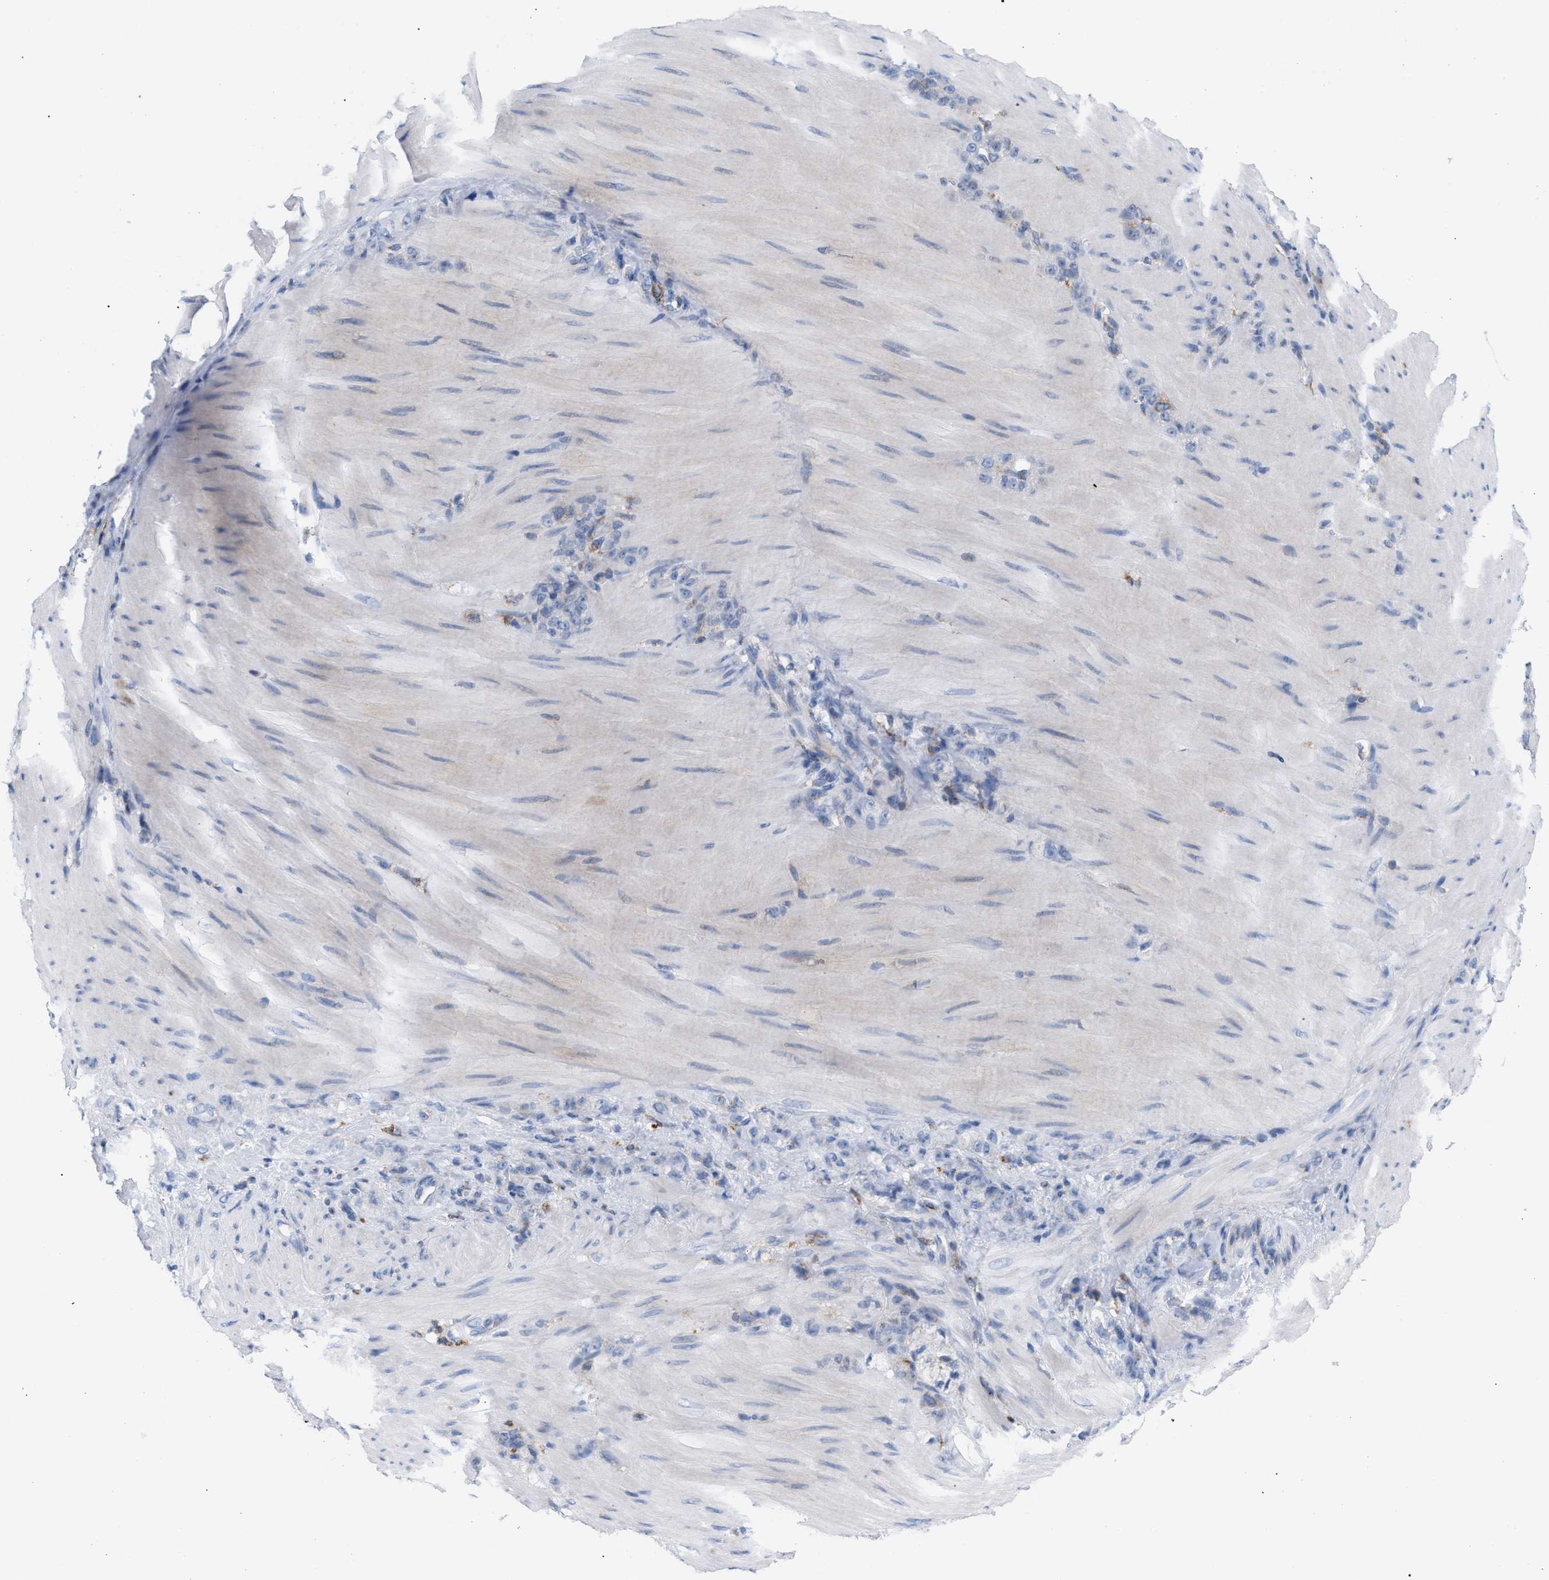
{"staining": {"intensity": "negative", "quantity": "none", "location": "none"}, "tissue": "stomach cancer", "cell_type": "Tumor cells", "image_type": "cancer", "snomed": [{"axis": "morphology", "description": "Normal tissue, NOS"}, {"axis": "morphology", "description": "Adenocarcinoma, NOS"}, {"axis": "topography", "description": "Stomach"}], "caption": "IHC photomicrograph of neoplastic tissue: stomach adenocarcinoma stained with DAB (3,3'-diaminobenzidine) demonstrates no significant protein staining in tumor cells. (Stains: DAB immunohistochemistry with hematoxylin counter stain, Microscopy: brightfield microscopy at high magnification).", "gene": "TACC3", "patient": {"sex": "male", "age": 82}}